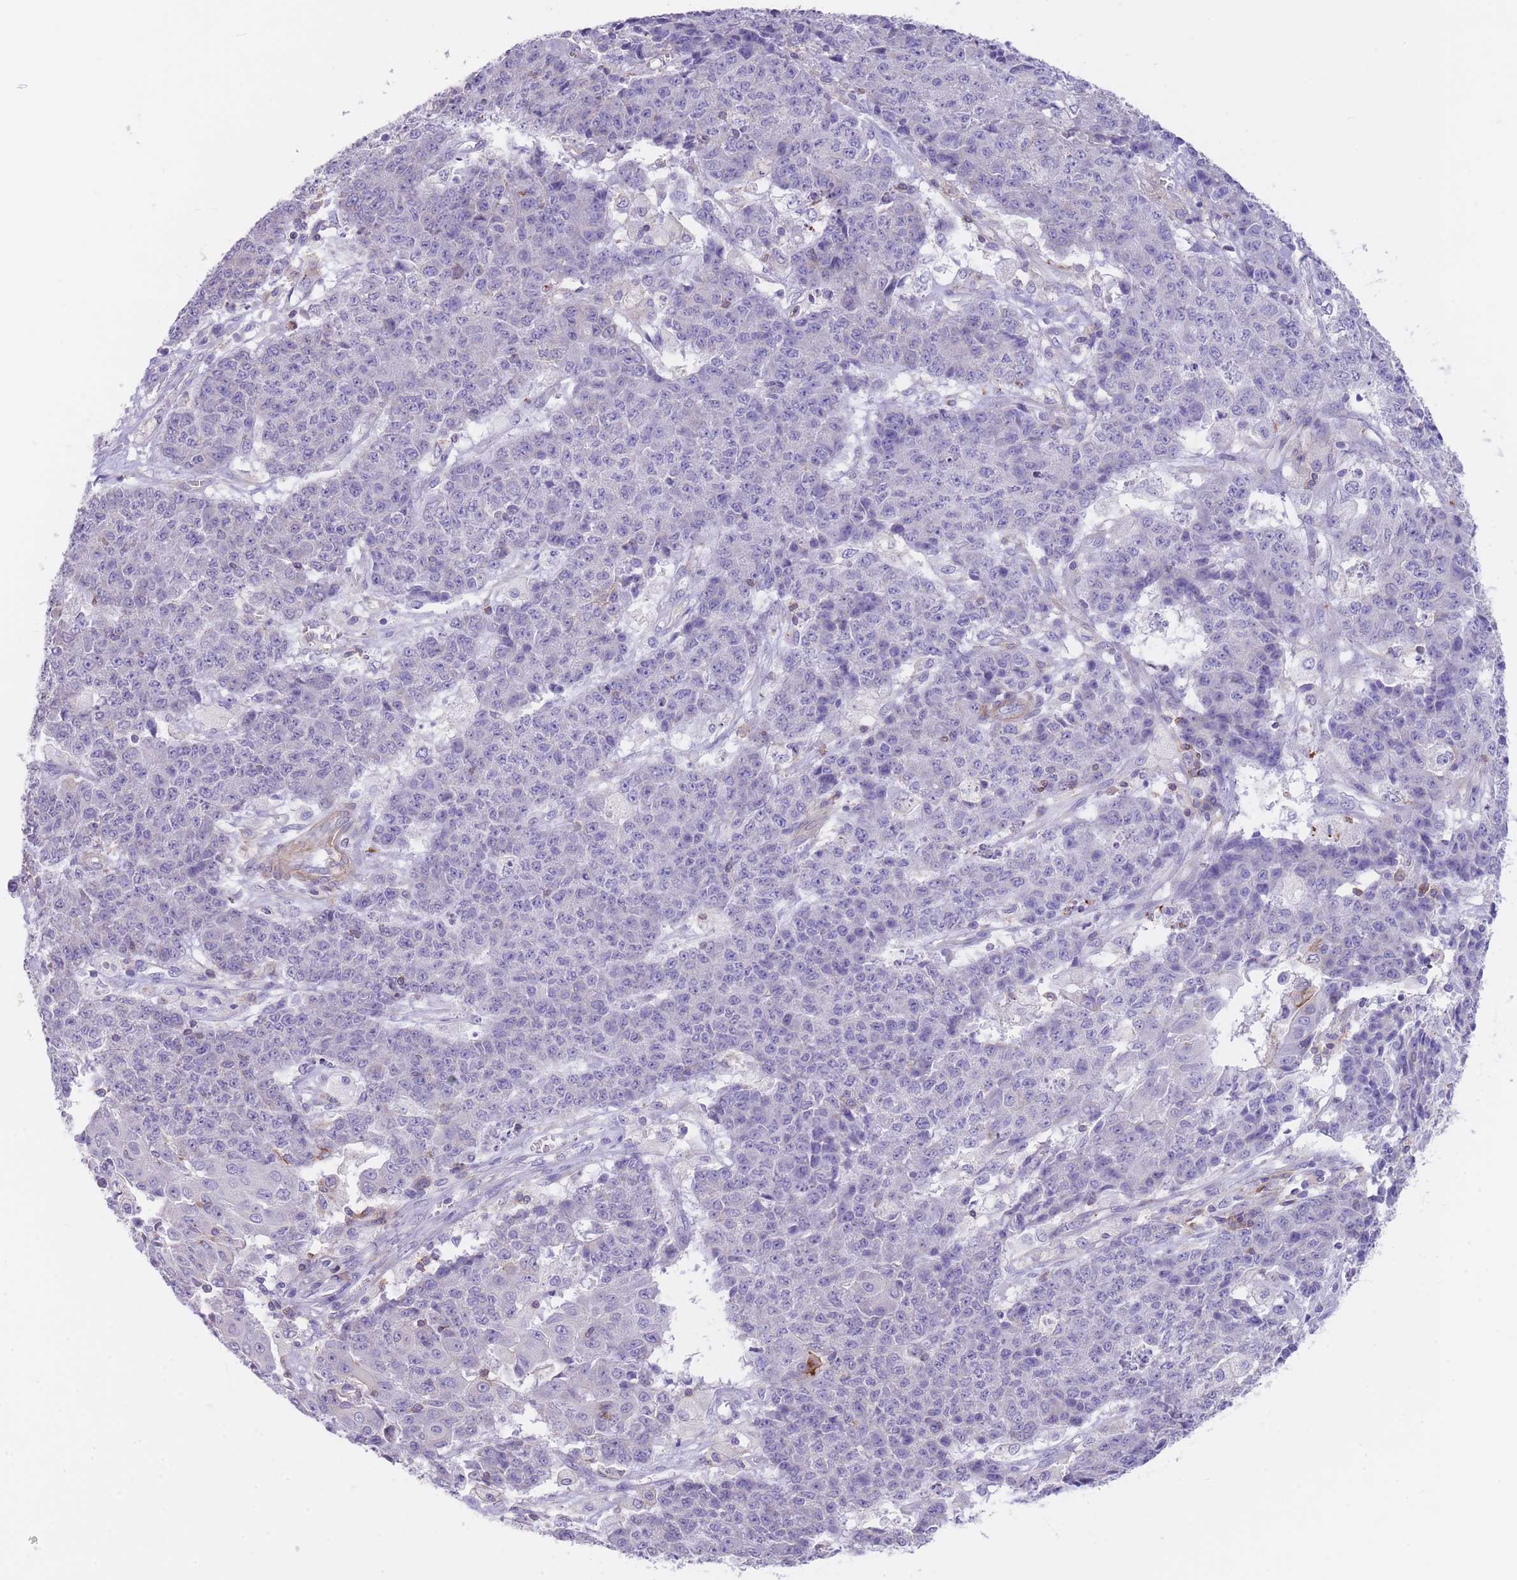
{"staining": {"intensity": "negative", "quantity": "none", "location": "none"}, "tissue": "ovarian cancer", "cell_type": "Tumor cells", "image_type": "cancer", "snomed": [{"axis": "morphology", "description": "Carcinoma, endometroid"}, {"axis": "topography", "description": "Ovary"}], "caption": "Tumor cells are negative for protein expression in human ovarian cancer. (DAB (3,3'-diaminobenzidine) immunohistochemistry (IHC), high magnification).", "gene": "LDB3", "patient": {"sex": "female", "age": 42}}